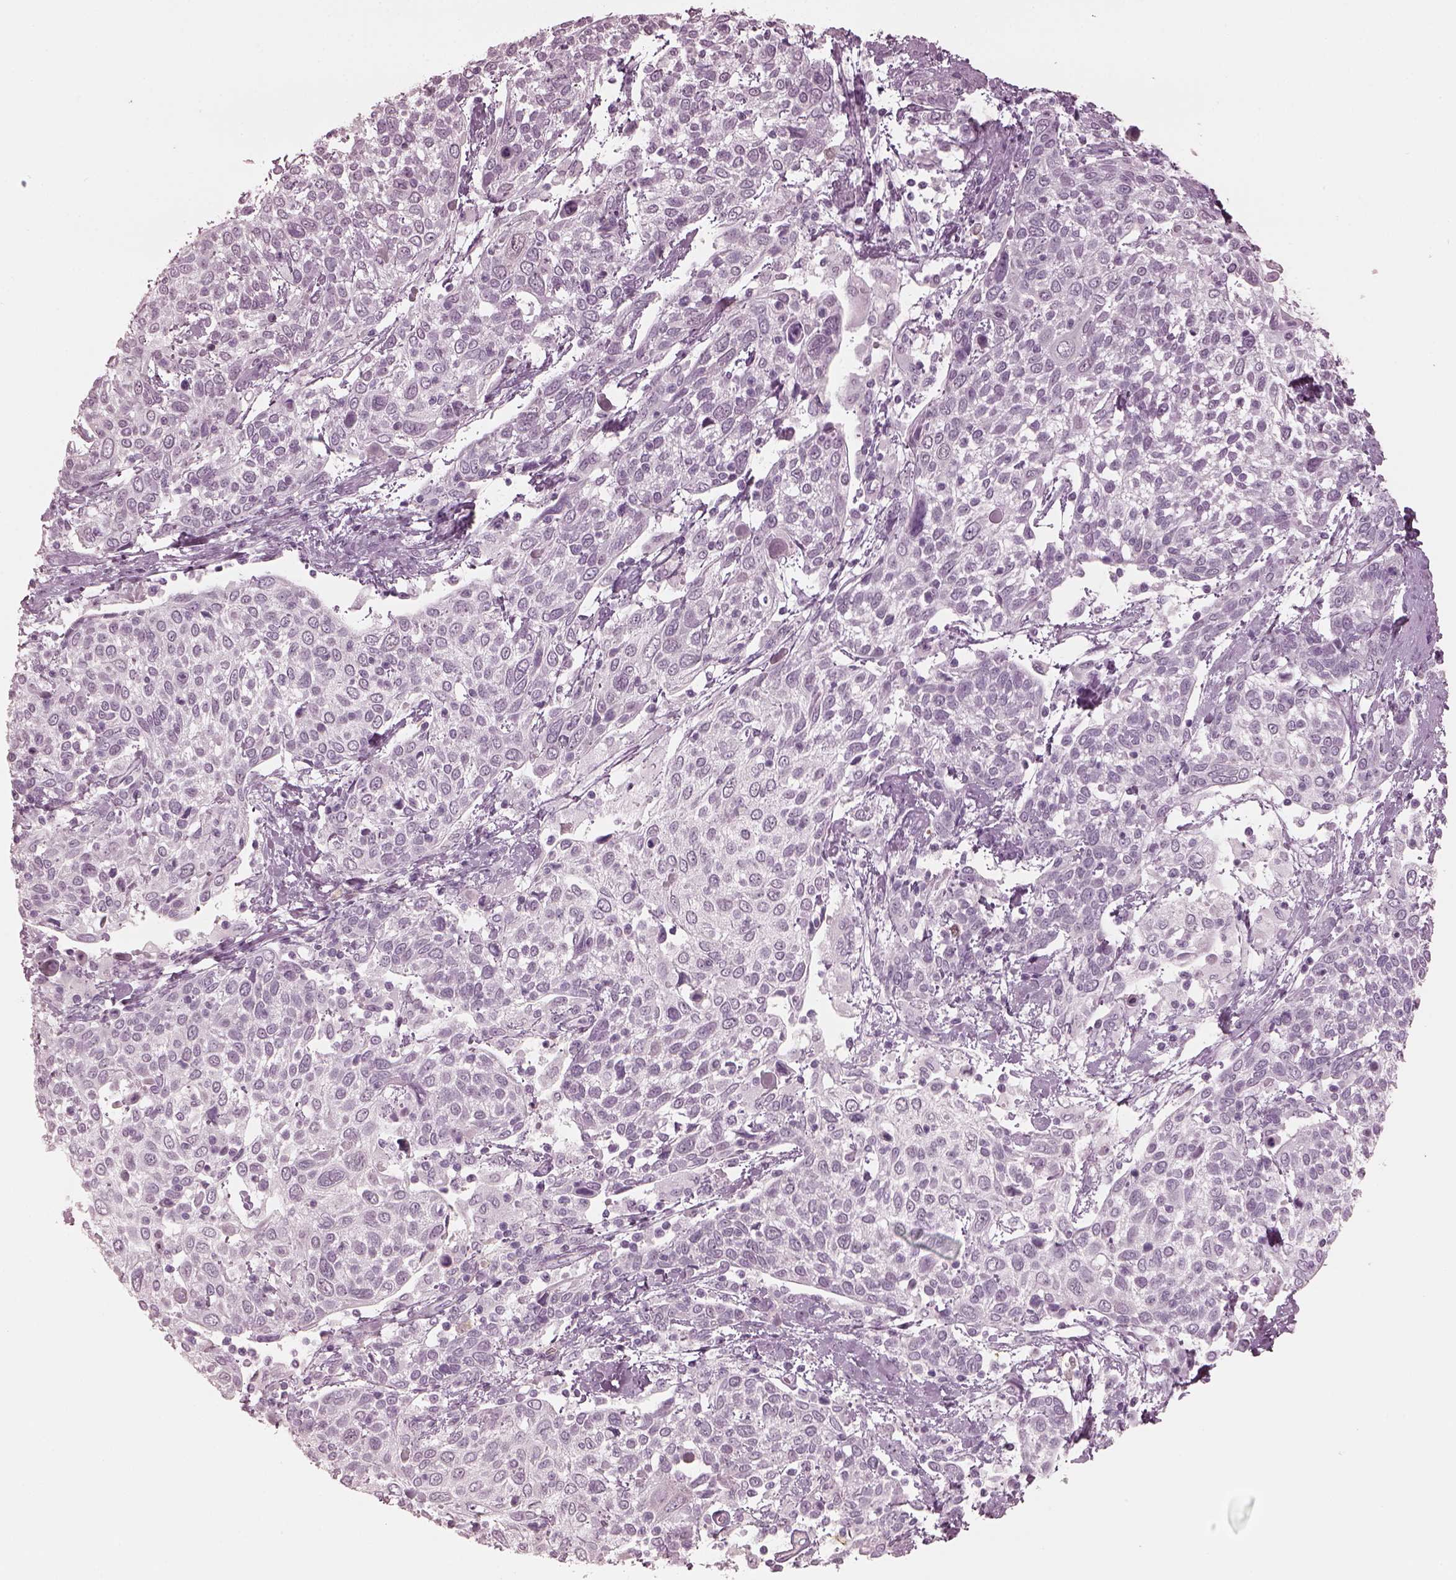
{"staining": {"intensity": "negative", "quantity": "none", "location": "none"}, "tissue": "cervical cancer", "cell_type": "Tumor cells", "image_type": "cancer", "snomed": [{"axis": "morphology", "description": "Squamous cell carcinoma, NOS"}, {"axis": "topography", "description": "Cervix"}], "caption": "Tumor cells are negative for brown protein staining in cervical cancer.", "gene": "C2orf81", "patient": {"sex": "female", "age": 61}}